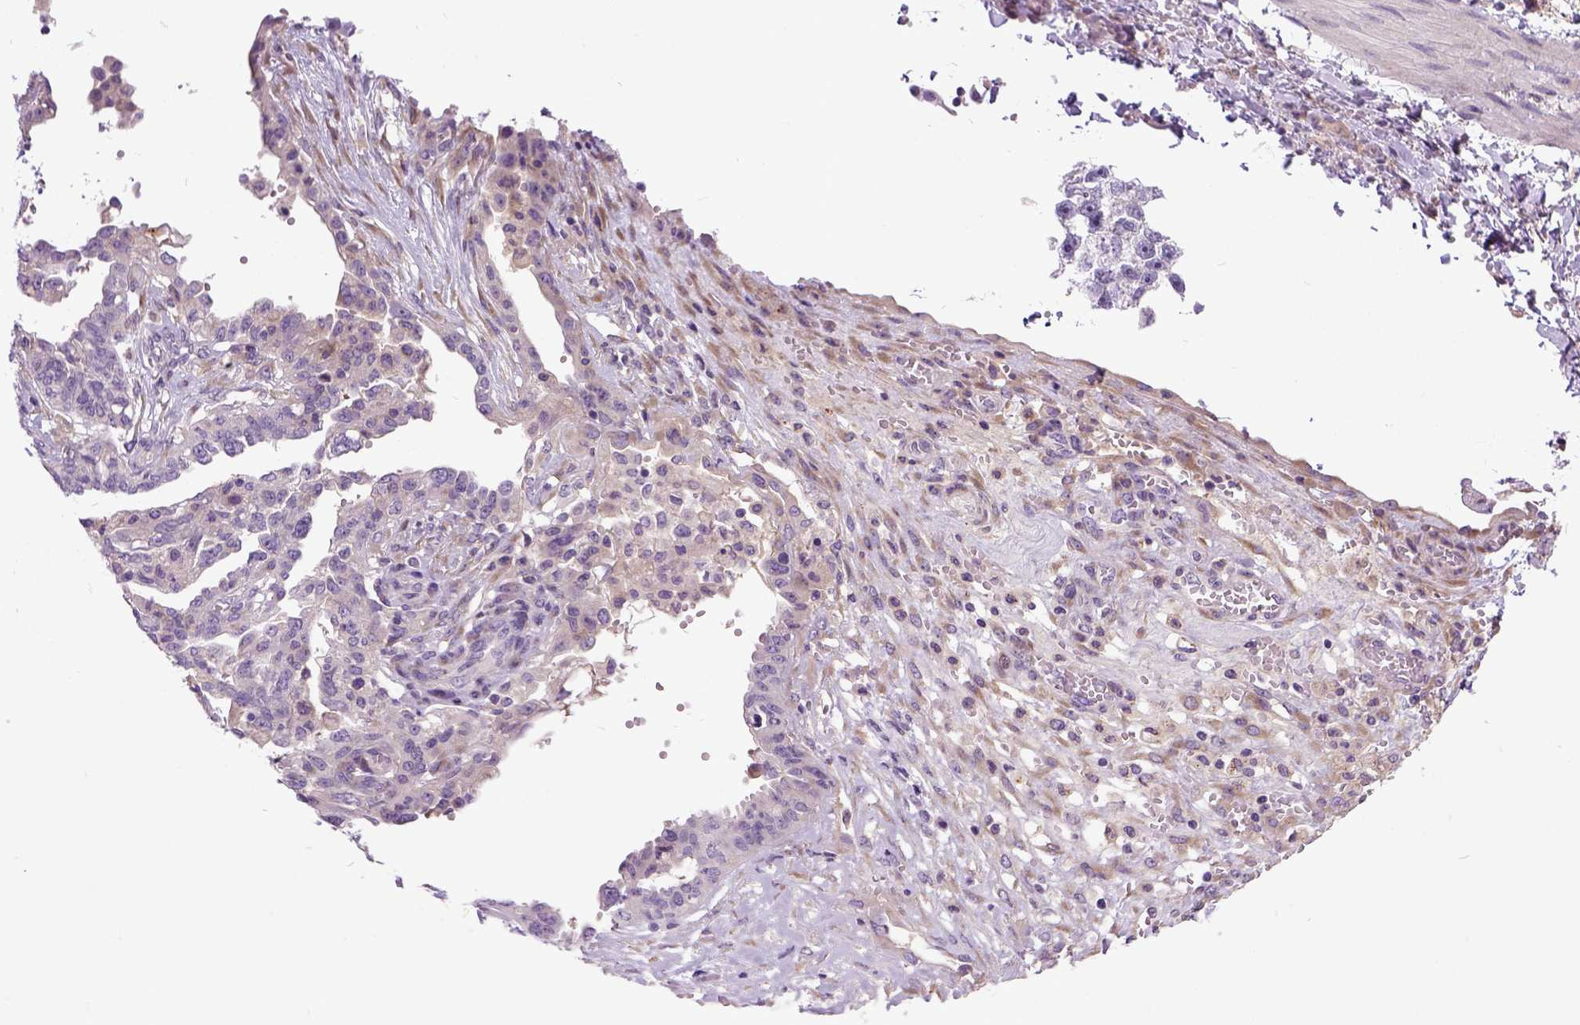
{"staining": {"intensity": "negative", "quantity": "none", "location": "none"}, "tissue": "ovarian cancer", "cell_type": "Tumor cells", "image_type": "cancer", "snomed": [{"axis": "morphology", "description": "Cystadenocarcinoma, serous, NOS"}, {"axis": "topography", "description": "Ovary"}], "caption": "Photomicrograph shows no protein positivity in tumor cells of serous cystadenocarcinoma (ovarian) tissue. (Brightfield microscopy of DAB (3,3'-diaminobenzidine) IHC at high magnification).", "gene": "NEK5", "patient": {"sex": "female", "age": 67}}